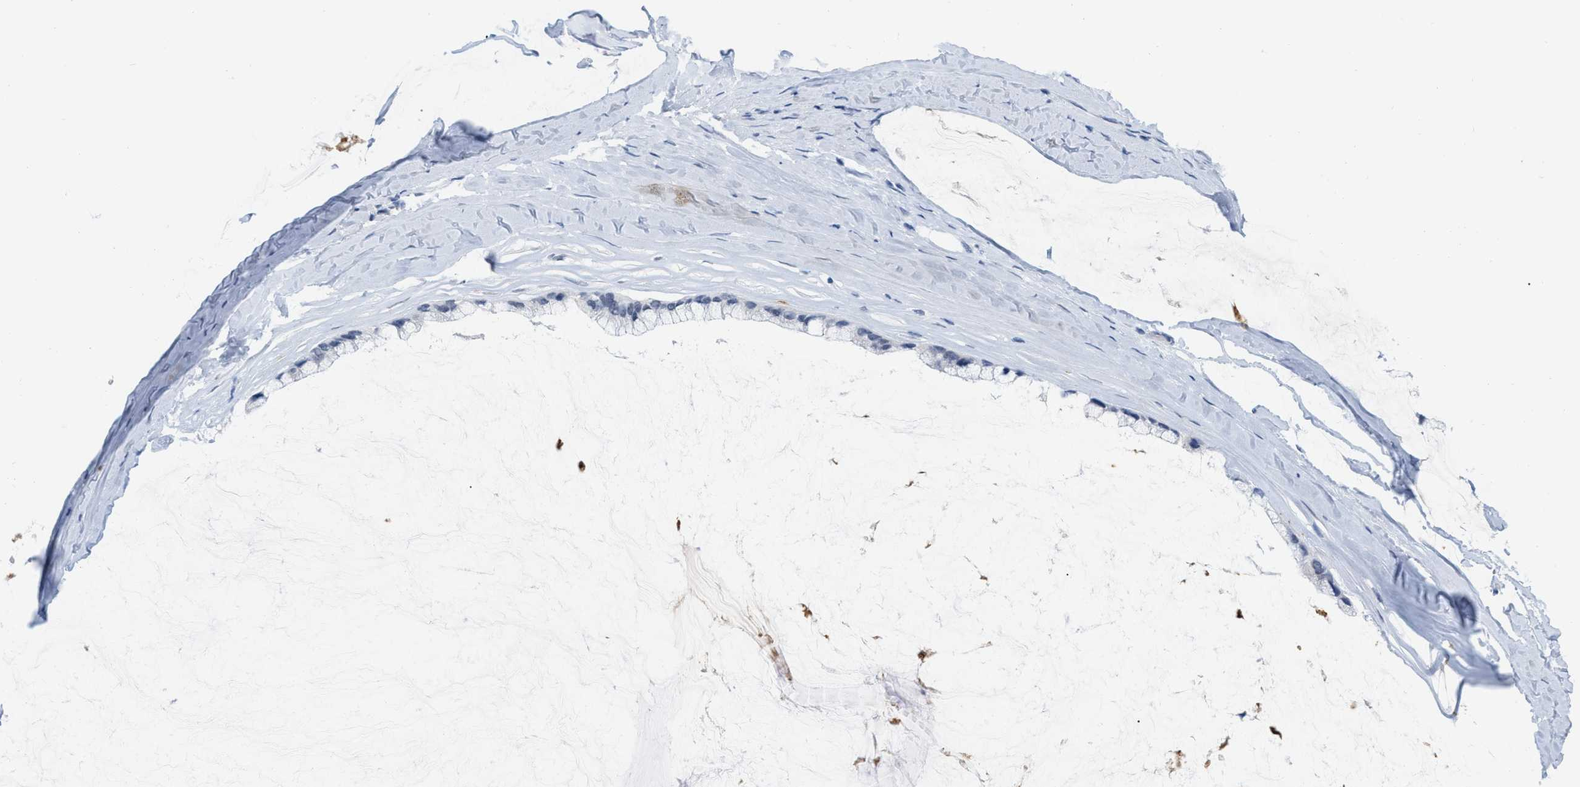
{"staining": {"intensity": "negative", "quantity": "none", "location": "none"}, "tissue": "ovarian cancer", "cell_type": "Tumor cells", "image_type": "cancer", "snomed": [{"axis": "morphology", "description": "Cystadenocarcinoma, mucinous, NOS"}, {"axis": "topography", "description": "Ovary"}], "caption": "The IHC image has no significant positivity in tumor cells of ovarian cancer (mucinous cystadenocarcinoma) tissue.", "gene": "XIRP1", "patient": {"sex": "female", "age": 39}}